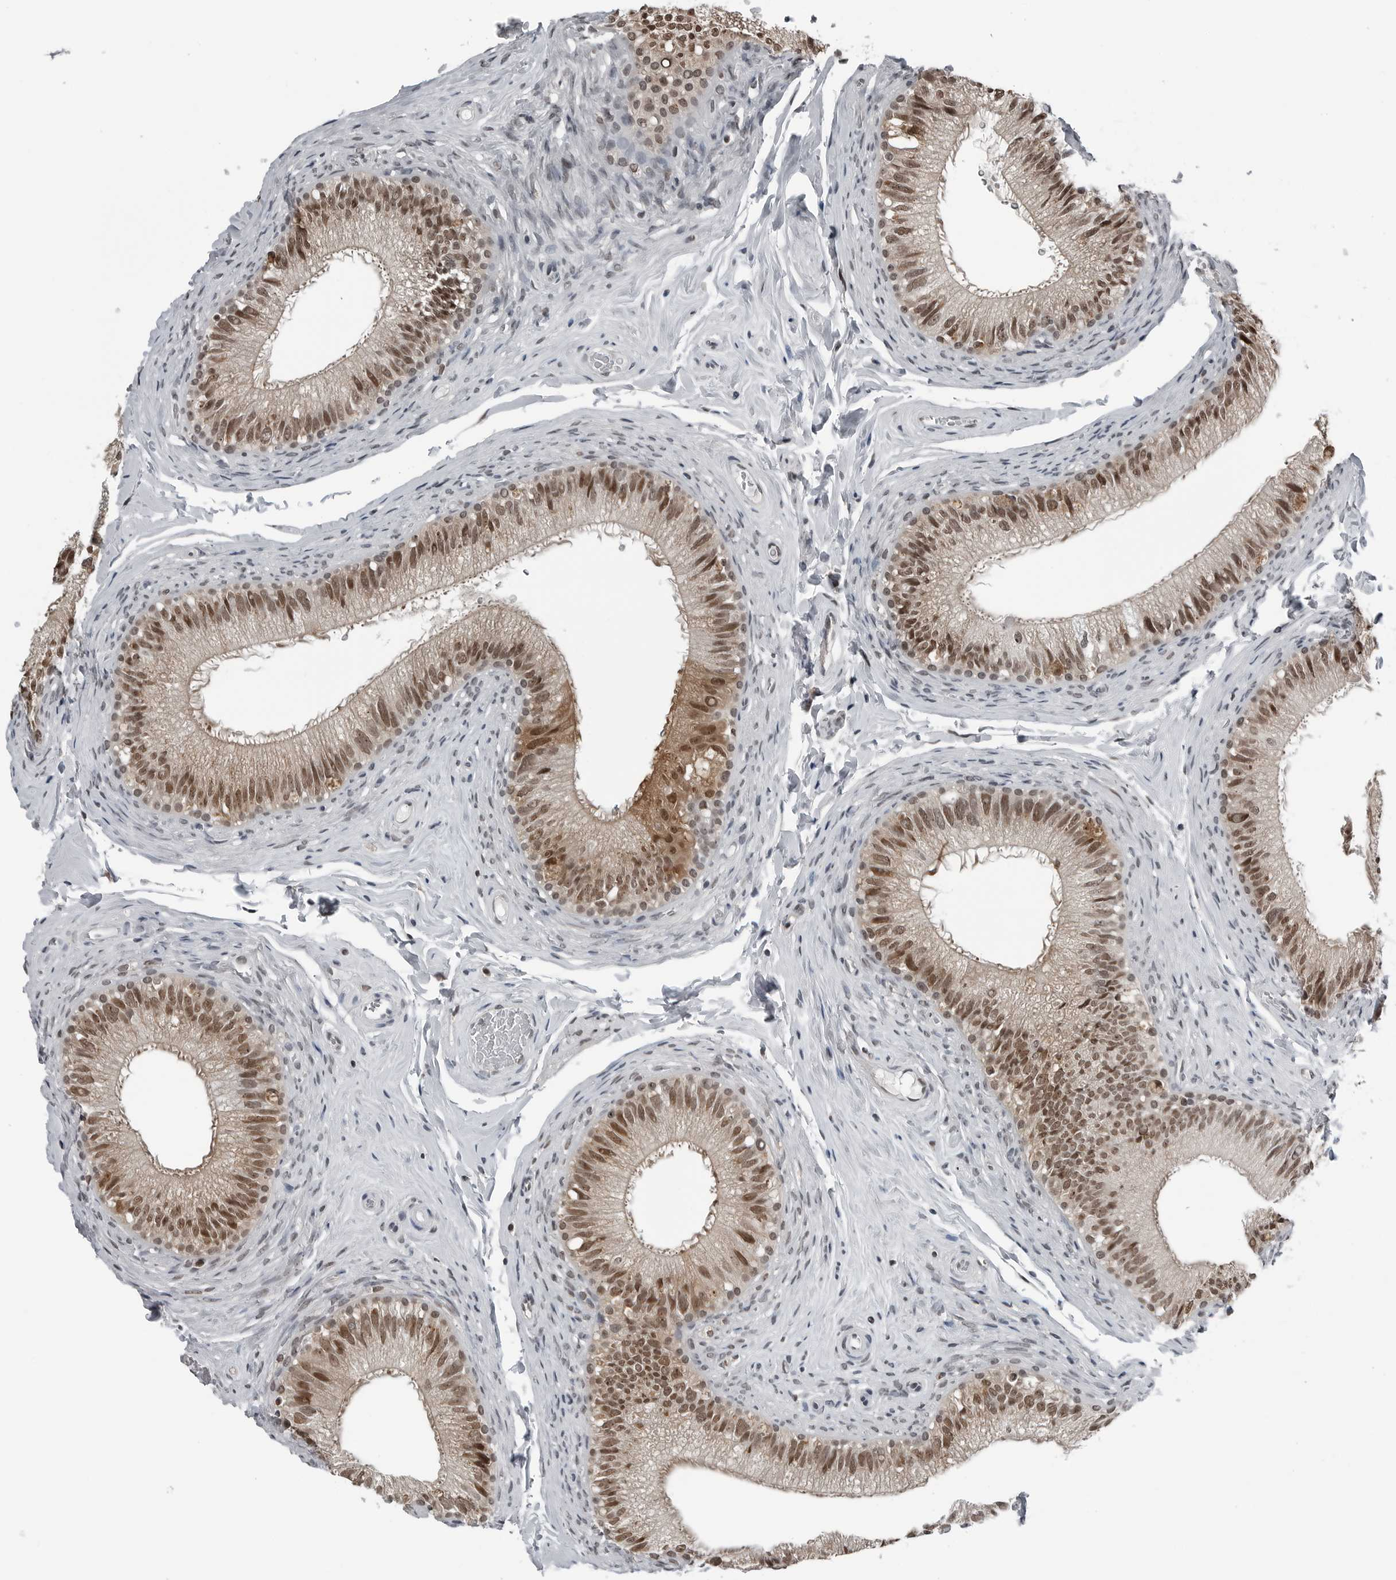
{"staining": {"intensity": "moderate", "quantity": ">75%", "location": "nuclear"}, "tissue": "epididymis", "cell_type": "Glandular cells", "image_type": "normal", "snomed": [{"axis": "morphology", "description": "Normal tissue, NOS"}, {"axis": "topography", "description": "Epididymis"}], "caption": "High-power microscopy captured an IHC photomicrograph of normal epididymis, revealing moderate nuclear positivity in approximately >75% of glandular cells. (Brightfield microscopy of DAB IHC at high magnification).", "gene": "AKR1A1", "patient": {"sex": "male", "age": 49}}